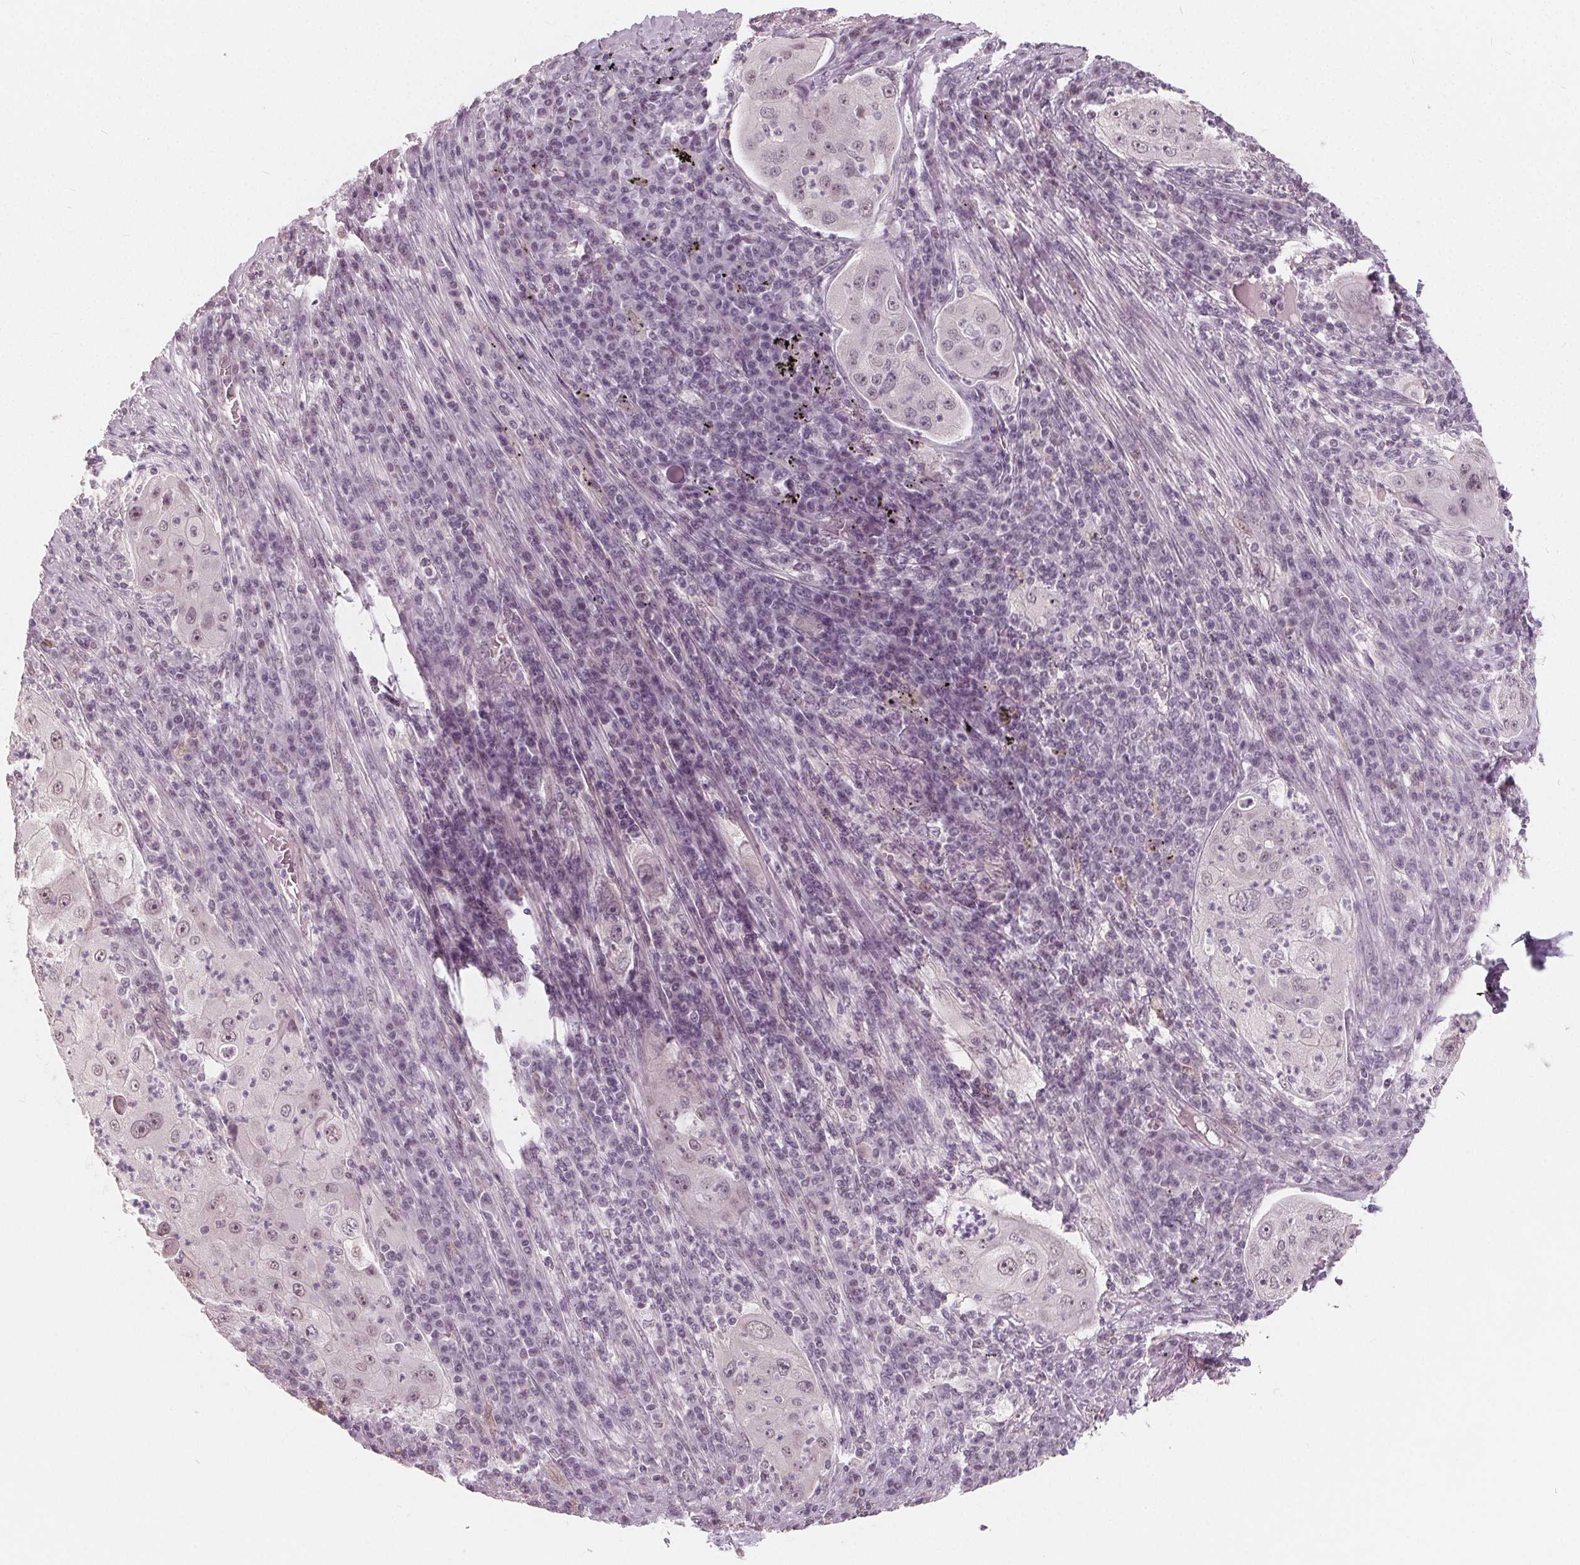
{"staining": {"intensity": "weak", "quantity": "<25%", "location": "nuclear"}, "tissue": "lung cancer", "cell_type": "Tumor cells", "image_type": "cancer", "snomed": [{"axis": "morphology", "description": "Squamous cell carcinoma, NOS"}, {"axis": "topography", "description": "Lung"}], "caption": "This is an immunohistochemistry photomicrograph of human lung cancer. There is no expression in tumor cells.", "gene": "NUP210L", "patient": {"sex": "female", "age": 59}}